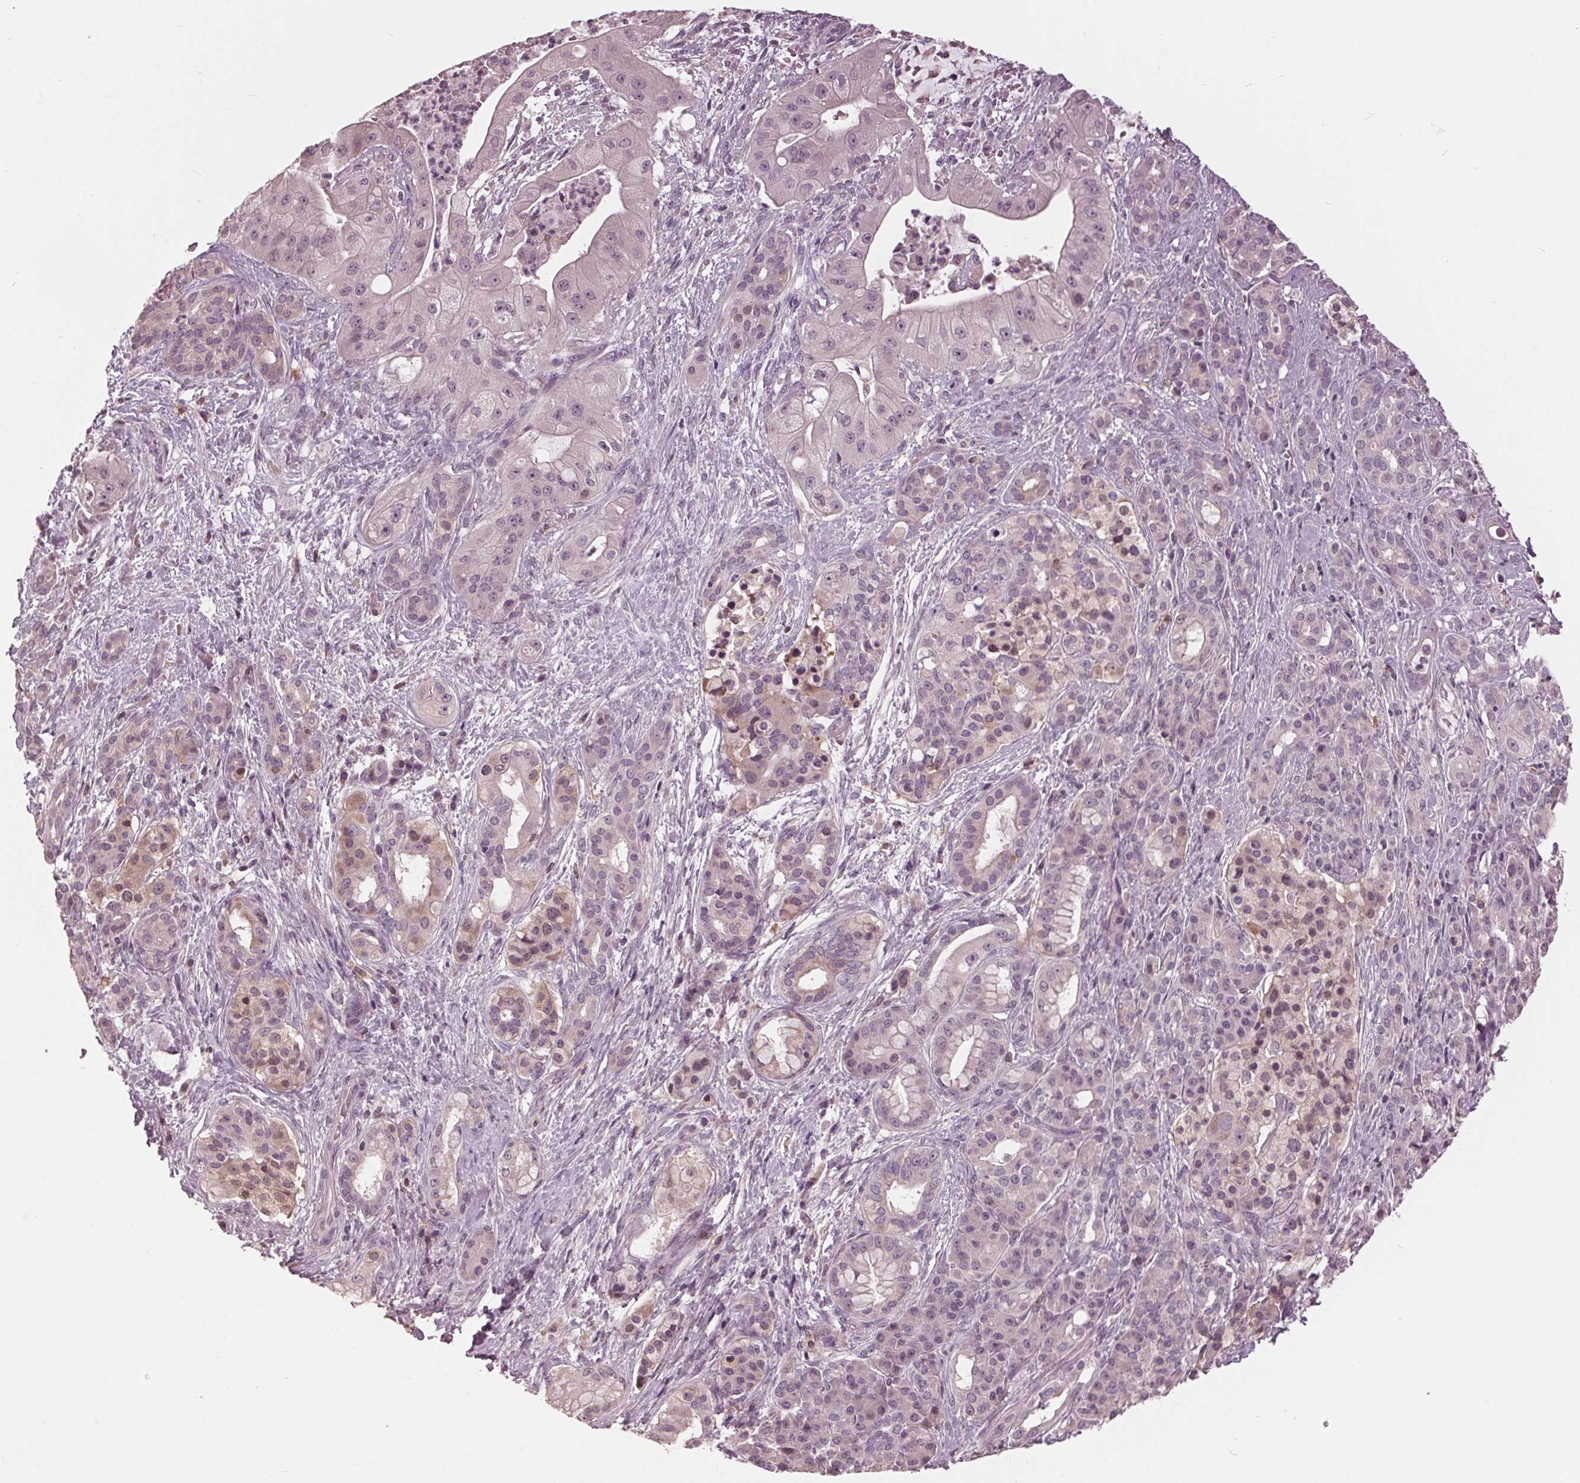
{"staining": {"intensity": "negative", "quantity": "none", "location": "none"}, "tissue": "pancreatic cancer", "cell_type": "Tumor cells", "image_type": "cancer", "snomed": [{"axis": "morphology", "description": "Normal tissue, NOS"}, {"axis": "morphology", "description": "Inflammation, NOS"}, {"axis": "morphology", "description": "Adenocarcinoma, NOS"}, {"axis": "topography", "description": "Pancreas"}], "caption": "IHC micrograph of neoplastic tissue: human pancreatic cancer stained with DAB (3,3'-diaminobenzidine) reveals no significant protein expression in tumor cells.", "gene": "SIGLEC6", "patient": {"sex": "male", "age": 57}}